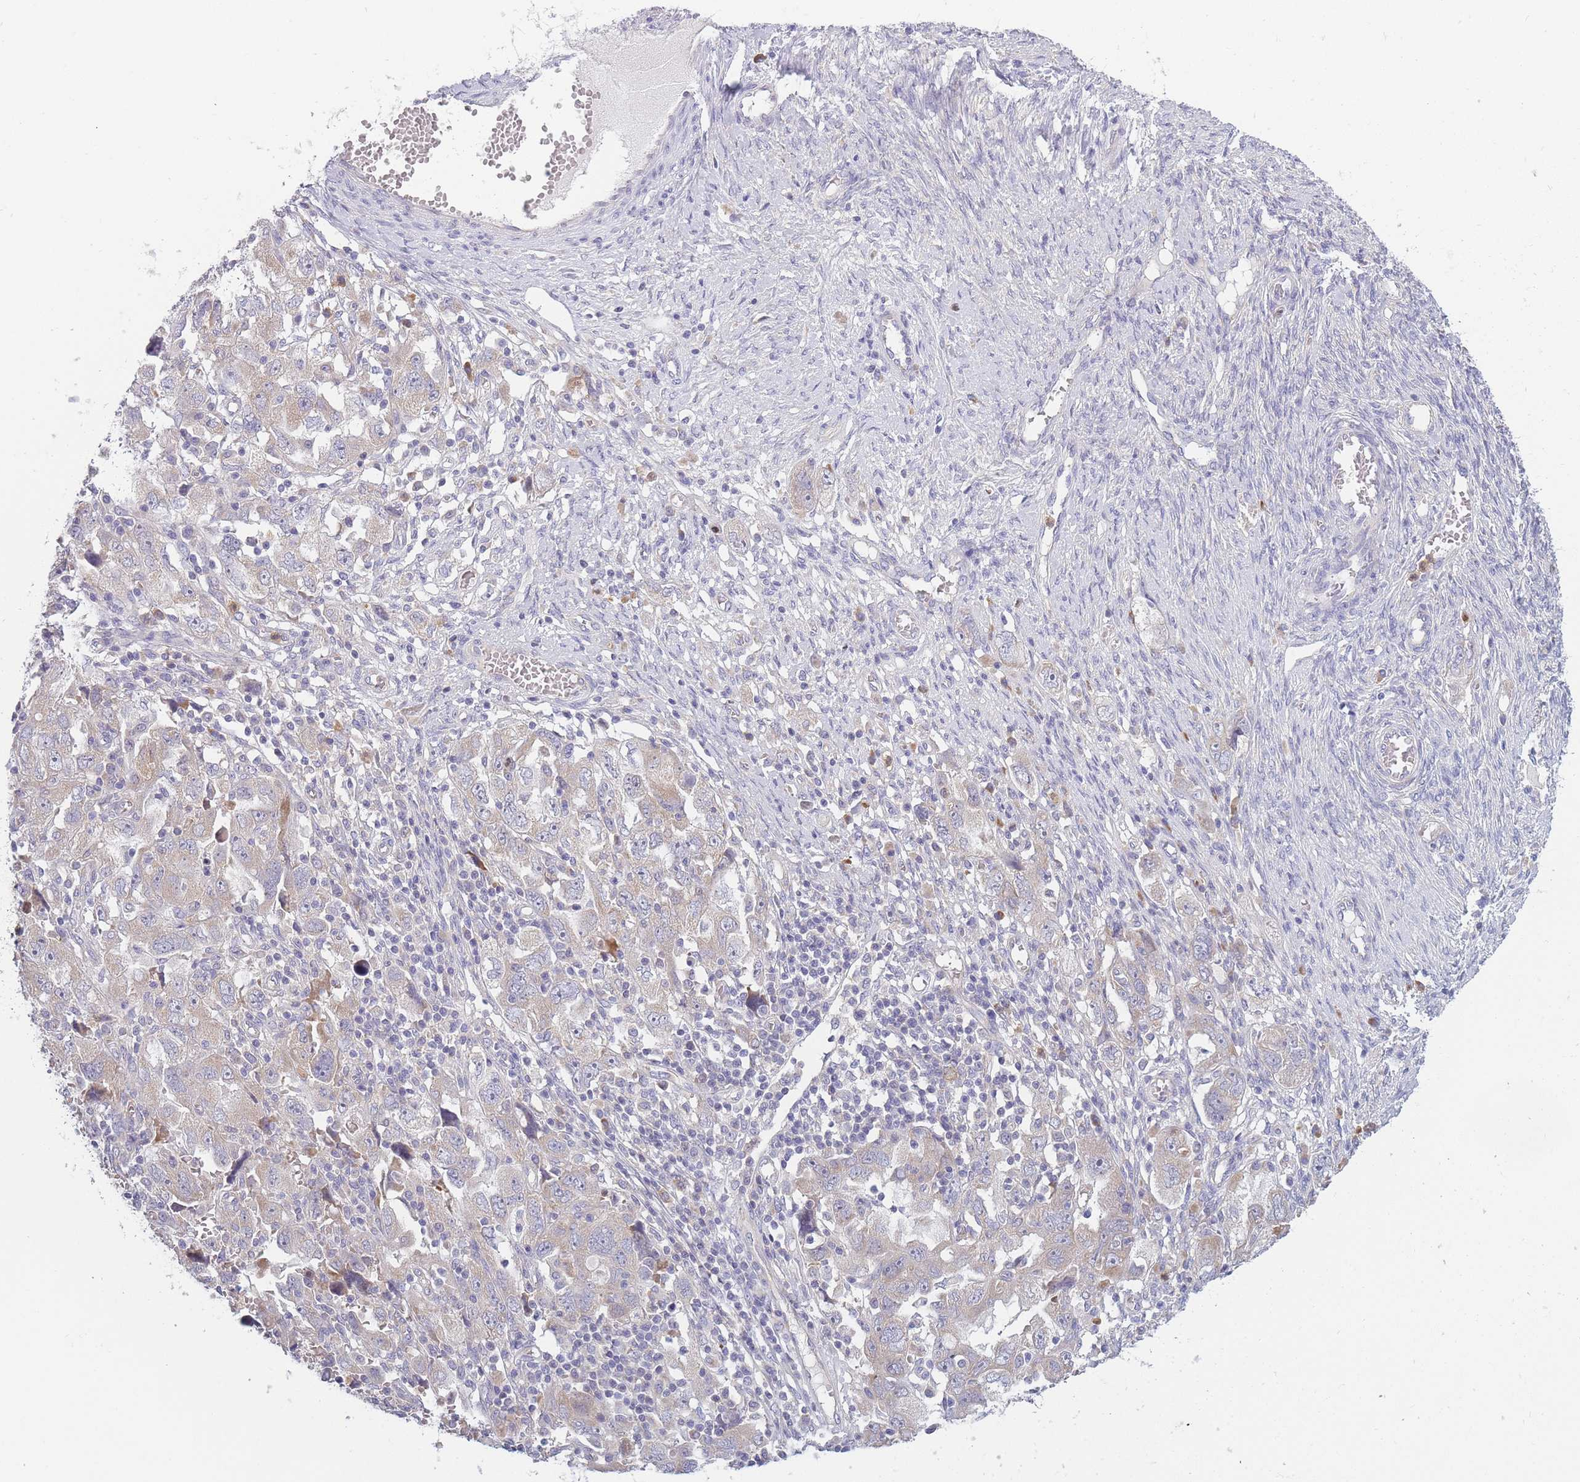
{"staining": {"intensity": "weak", "quantity": ">75%", "location": "cytoplasmic/membranous"}, "tissue": "ovarian cancer", "cell_type": "Tumor cells", "image_type": "cancer", "snomed": [{"axis": "morphology", "description": "Carcinoma, NOS"}, {"axis": "morphology", "description": "Cystadenocarcinoma, serous, NOS"}, {"axis": "topography", "description": "Ovary"}], "caption": "Ovarian cancer (carcinoma) stained for a protein reveals weak cytoplasmic/membranous positivity in tumor cells.", "gene": "NDUFAF6", "patient": {"sex": "female", "age": 69}}